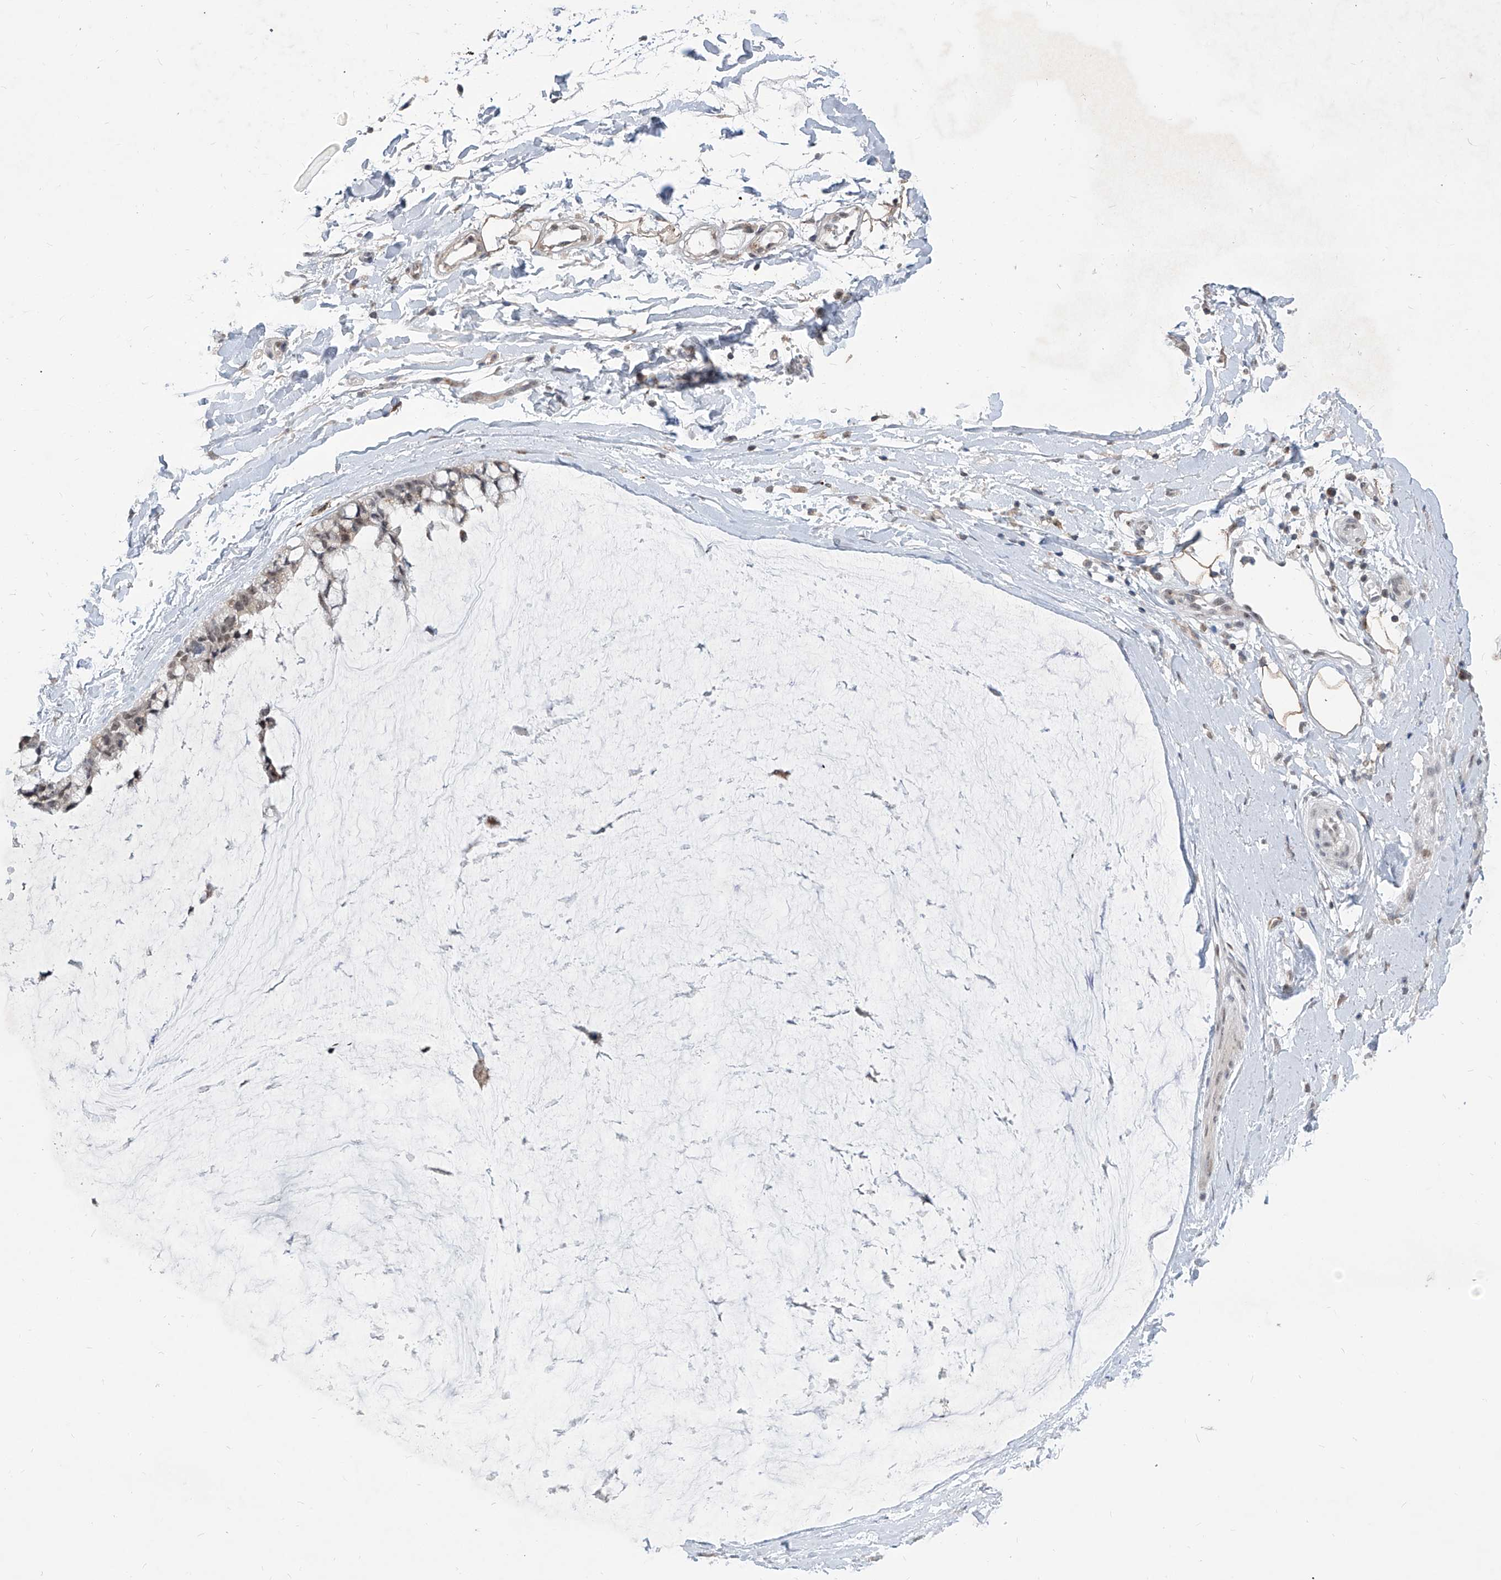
{"staining": {"intensity": "weak", "quantity": "<25%", "location": "cytoplasmic/membranous"}, "tissue": "ovarian cancer", "cell_type": "Tumor cells", "image_type": "cancer", "snomed": [{"axis": "morphology", "description": "Cystadenocarcinoma, mucinous, NOS"}, {"axis": "topography", "description": "Ovary"}], "caption": "Tumor cells are negative for protein expression in human ovarian mucinous cystadenocarcinoma.", "gene": "ZBTB48", "patient": {"sex": "female", "age": 39}}